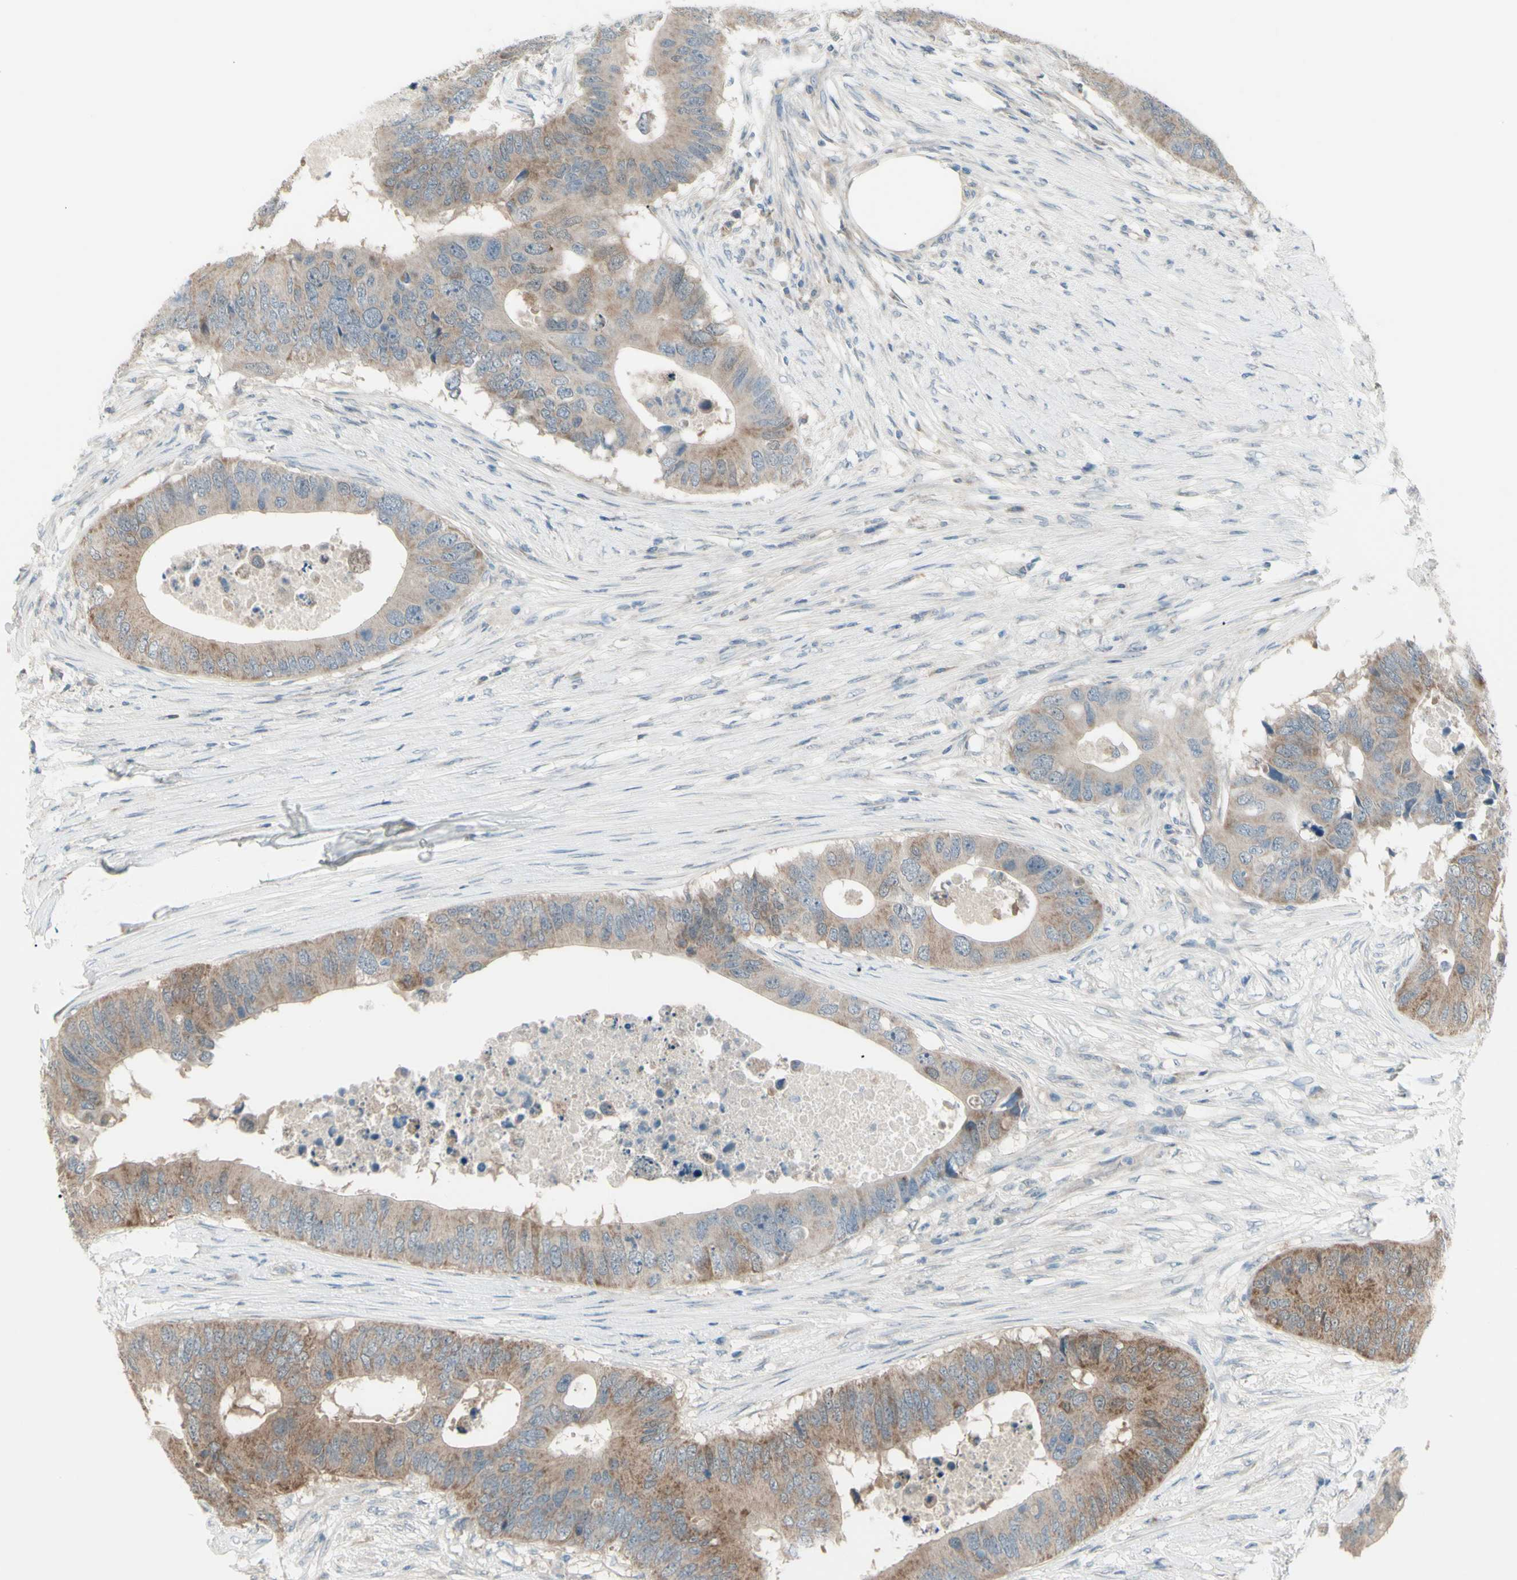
{"staining": {"intensity": "weak", "quantity": ">75%", "location": "cytoplasmic/membranous"}, "tissue": "colorectal cancer", "cell_type": "Tumor cells", "image_type": "cancer", "snomed": [{"axis": "morphology", "description": "Adenocarcinoma, NOS"}, {"axis": "topography", "description": "Colon"}], "caption": "IHC of human colorectal cancer reveals low levels of weak cytoplasmic/membranous expression in approximately >75% of tumor cells. (IHC, brightfield microscopy, high magnification).", "gene": "NAXD", "patient": {"sex": "male", "age": 71}}